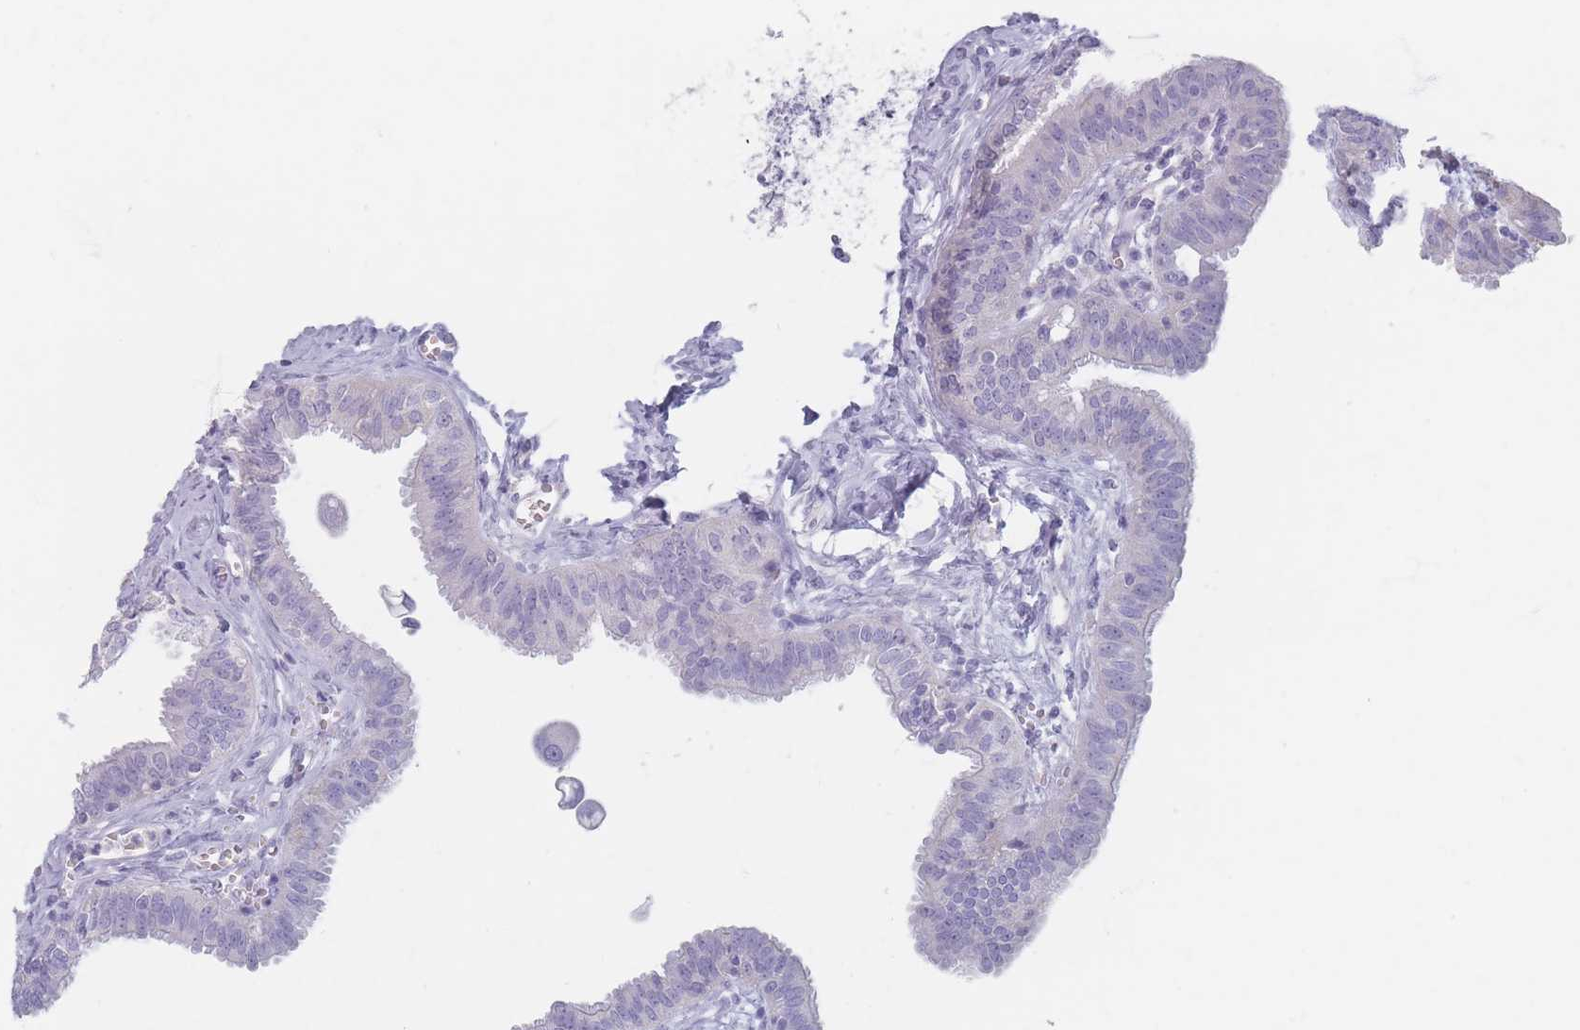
{"staining": {"intensity": "negative", "quantity": "none", "location": "none"}, "tissue": "fallopian tube", "cell_type": "Glandular cells", "image_type": "normal", "snomed": [{"axis": "morphology", "description": "Normal tissue, NOS"}, {"axis": "morphology", "description": "Carcinoma, NOS"}, {"axis": "topography", "description": "Fallopian tube"}, {"axis": "topography", "description": "Ovary"}], "caption": "High power microscopy histopathology image of an immunohistochemistry photomicrograph of benign fallopian tube, revealing no significant expression in glandular cells.", "gene": "PIGM", "patient": {"sex": "female", "age": 59}}